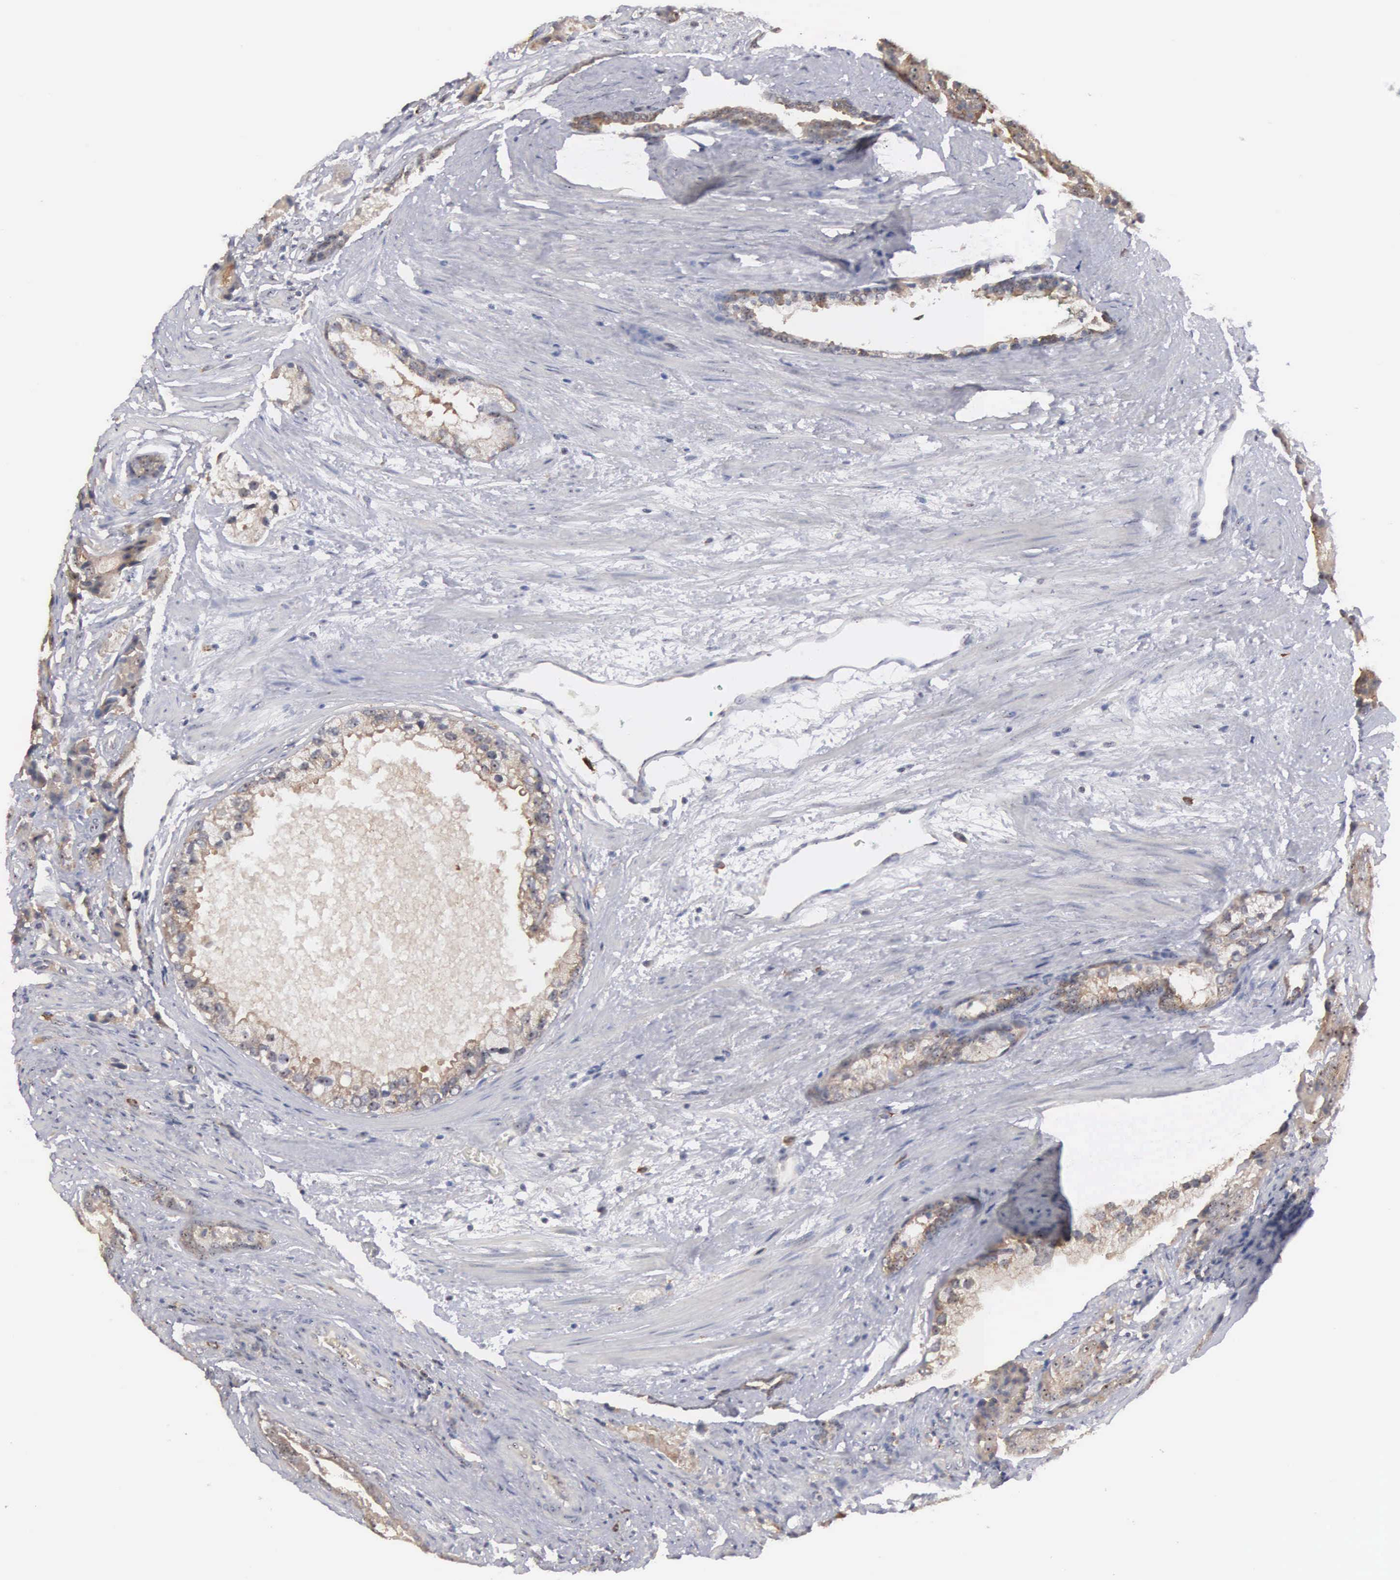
{"staining": {"intensity": "moderate", "quantity": ">75%", "location": "cytoplasmic/membranous"}, "tissue": "prostate cancer", "cell_type": "Tumor cells", "image_type": "cancer", "snomed": [{"axis": "morphology", "description": "Adenocarcinoma, Medium grade"}, {"axis": "topography", "description": "Prostate"}], "caption": "There is medium levels of moderate cytoplasmic/membranous positivity in tumor cells of prostate adenocarcinoma (medium-grade), as demonstrated by immunohistochemical staining (brown color).", "gene": "AMN", "patient": {"sex": "male", "age": 70}}